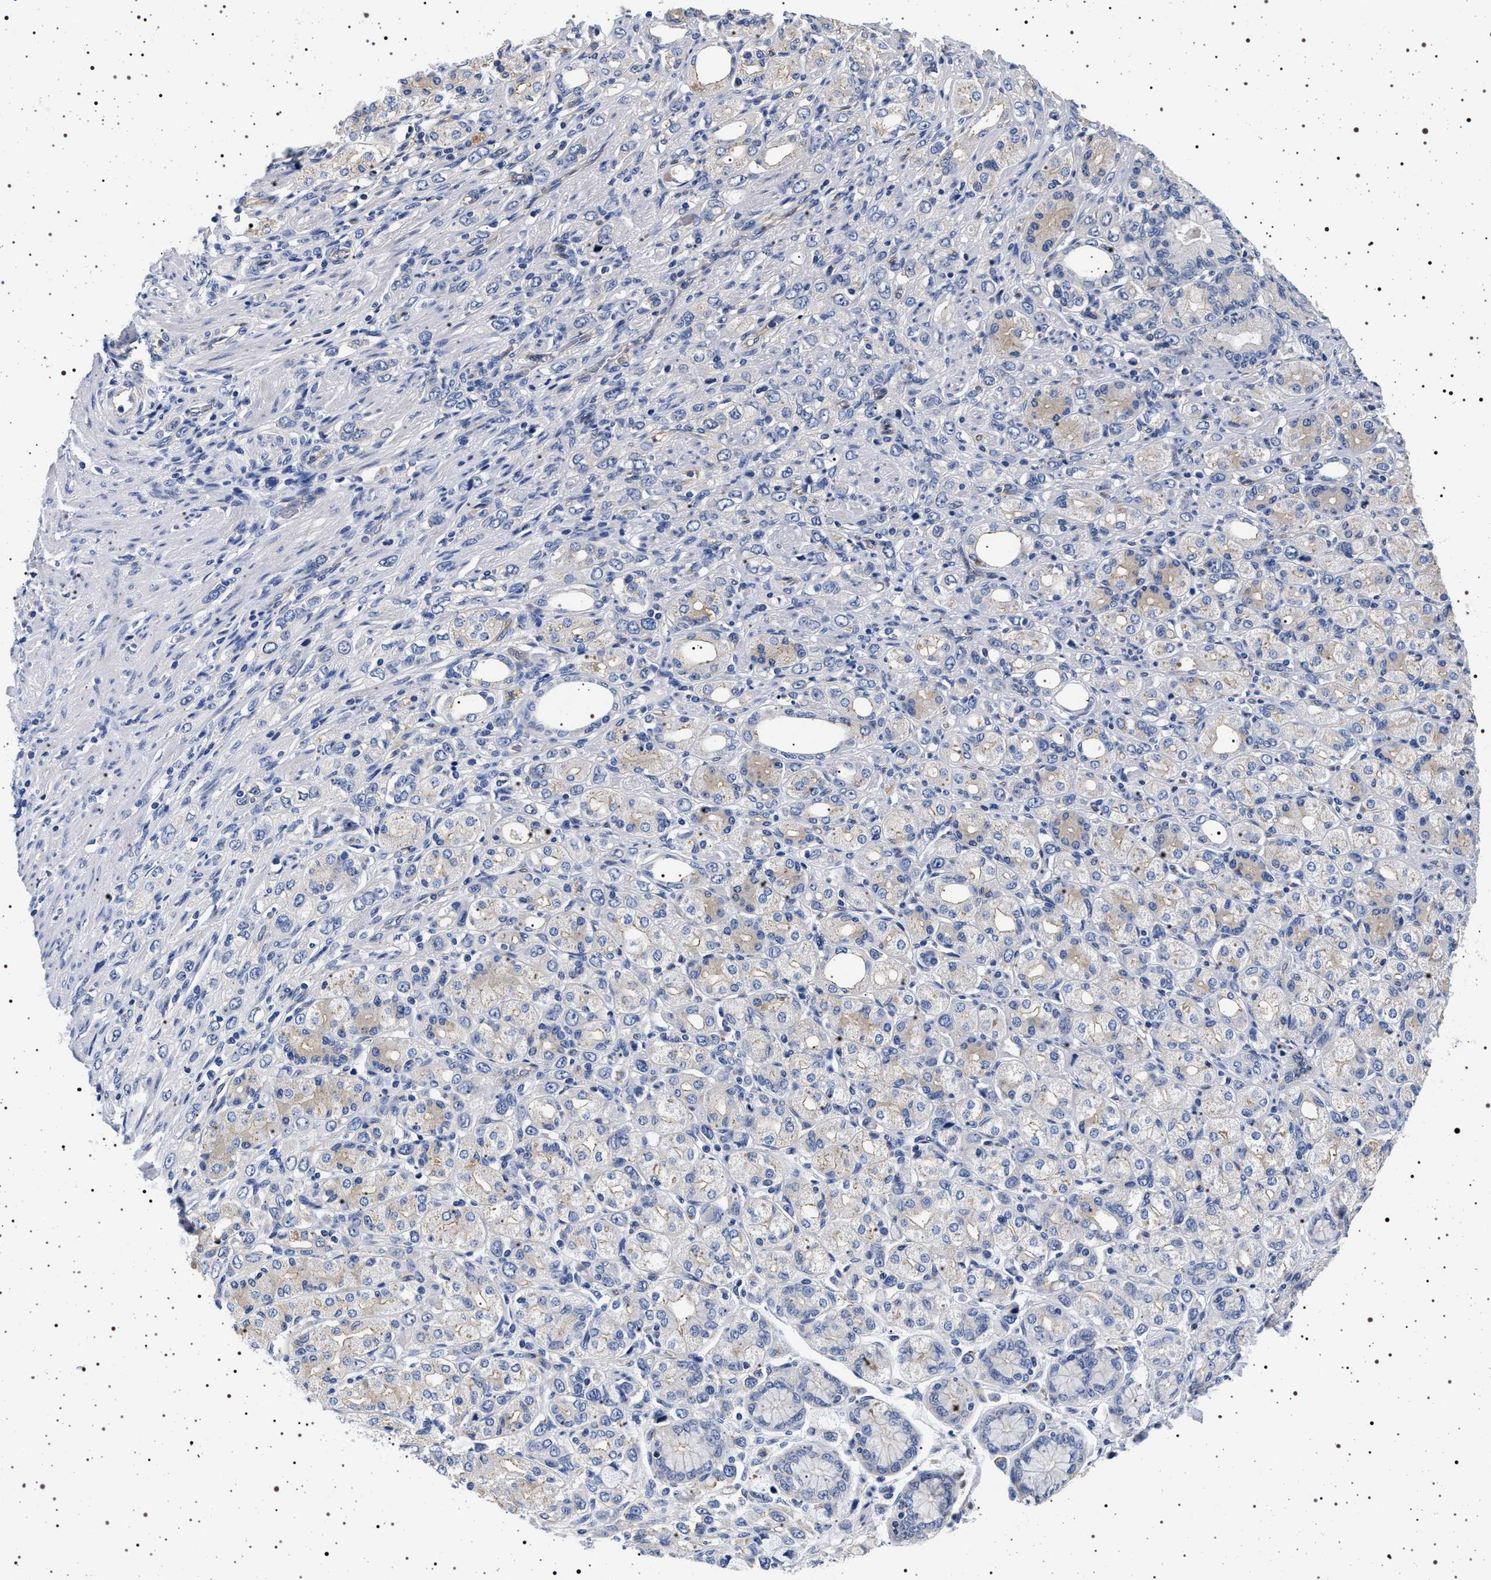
{"staining": {"intensity": "negative", "quantity": "none", "location": "none"}, "tissue": "stomach cancer", "cell_type": "Tumor cells", "image_type": "cancer", "snomed": [{"axis": "morphology", "description": "Adenocarcinoma, NOS"}, {"axis": "topography", "description": "Stomach"}], "caption": "A high-resolution image shows immunohistochemistry (IHC) staining of stomach cancer (adenocarcinoma), which reveals no significant staining in tumor cells.", "gene": "HSD17B1", "patient": {"sex": "female", "age": 65}}